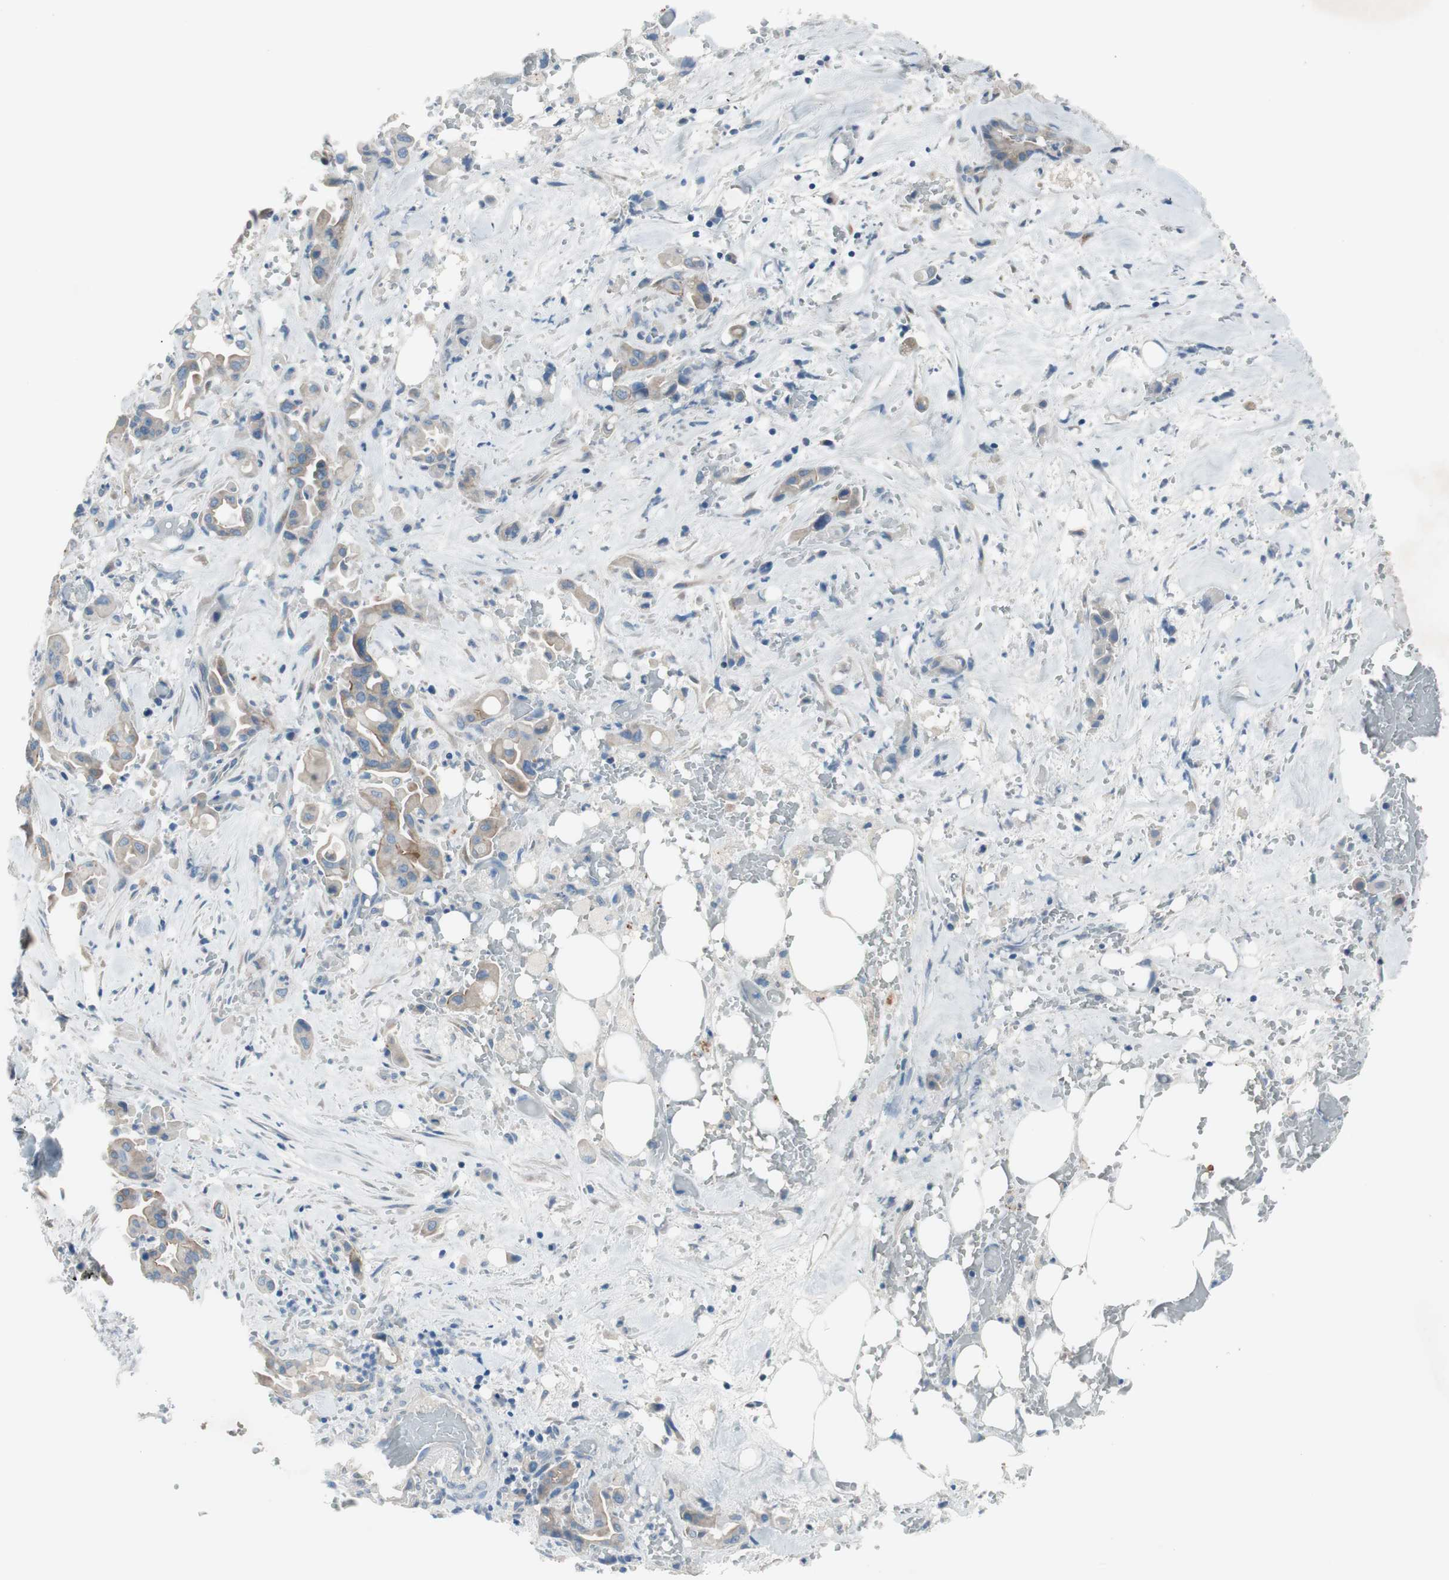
{"staining": {"intensity": "moderate", "quantity": "<25%", "location": "cytoplasmic/membranous"}, "tissue": "liver cancer", "cell_type": "Tumor cells", "image_type": "cancer", "snomed": [{"axis": "morphology", "description": "Cholangiocarcinoma"}, {"axis": "topography", "description": "Liver"}], "caption": "Liver cholangiocarcinoma stained for a protein shows moderate cytoplasmic/membranous positivity in tumor cells. Nuclei are stained in blue.", "gene": "PRRG4", "patient": {"sex": "female", "age": 68}}